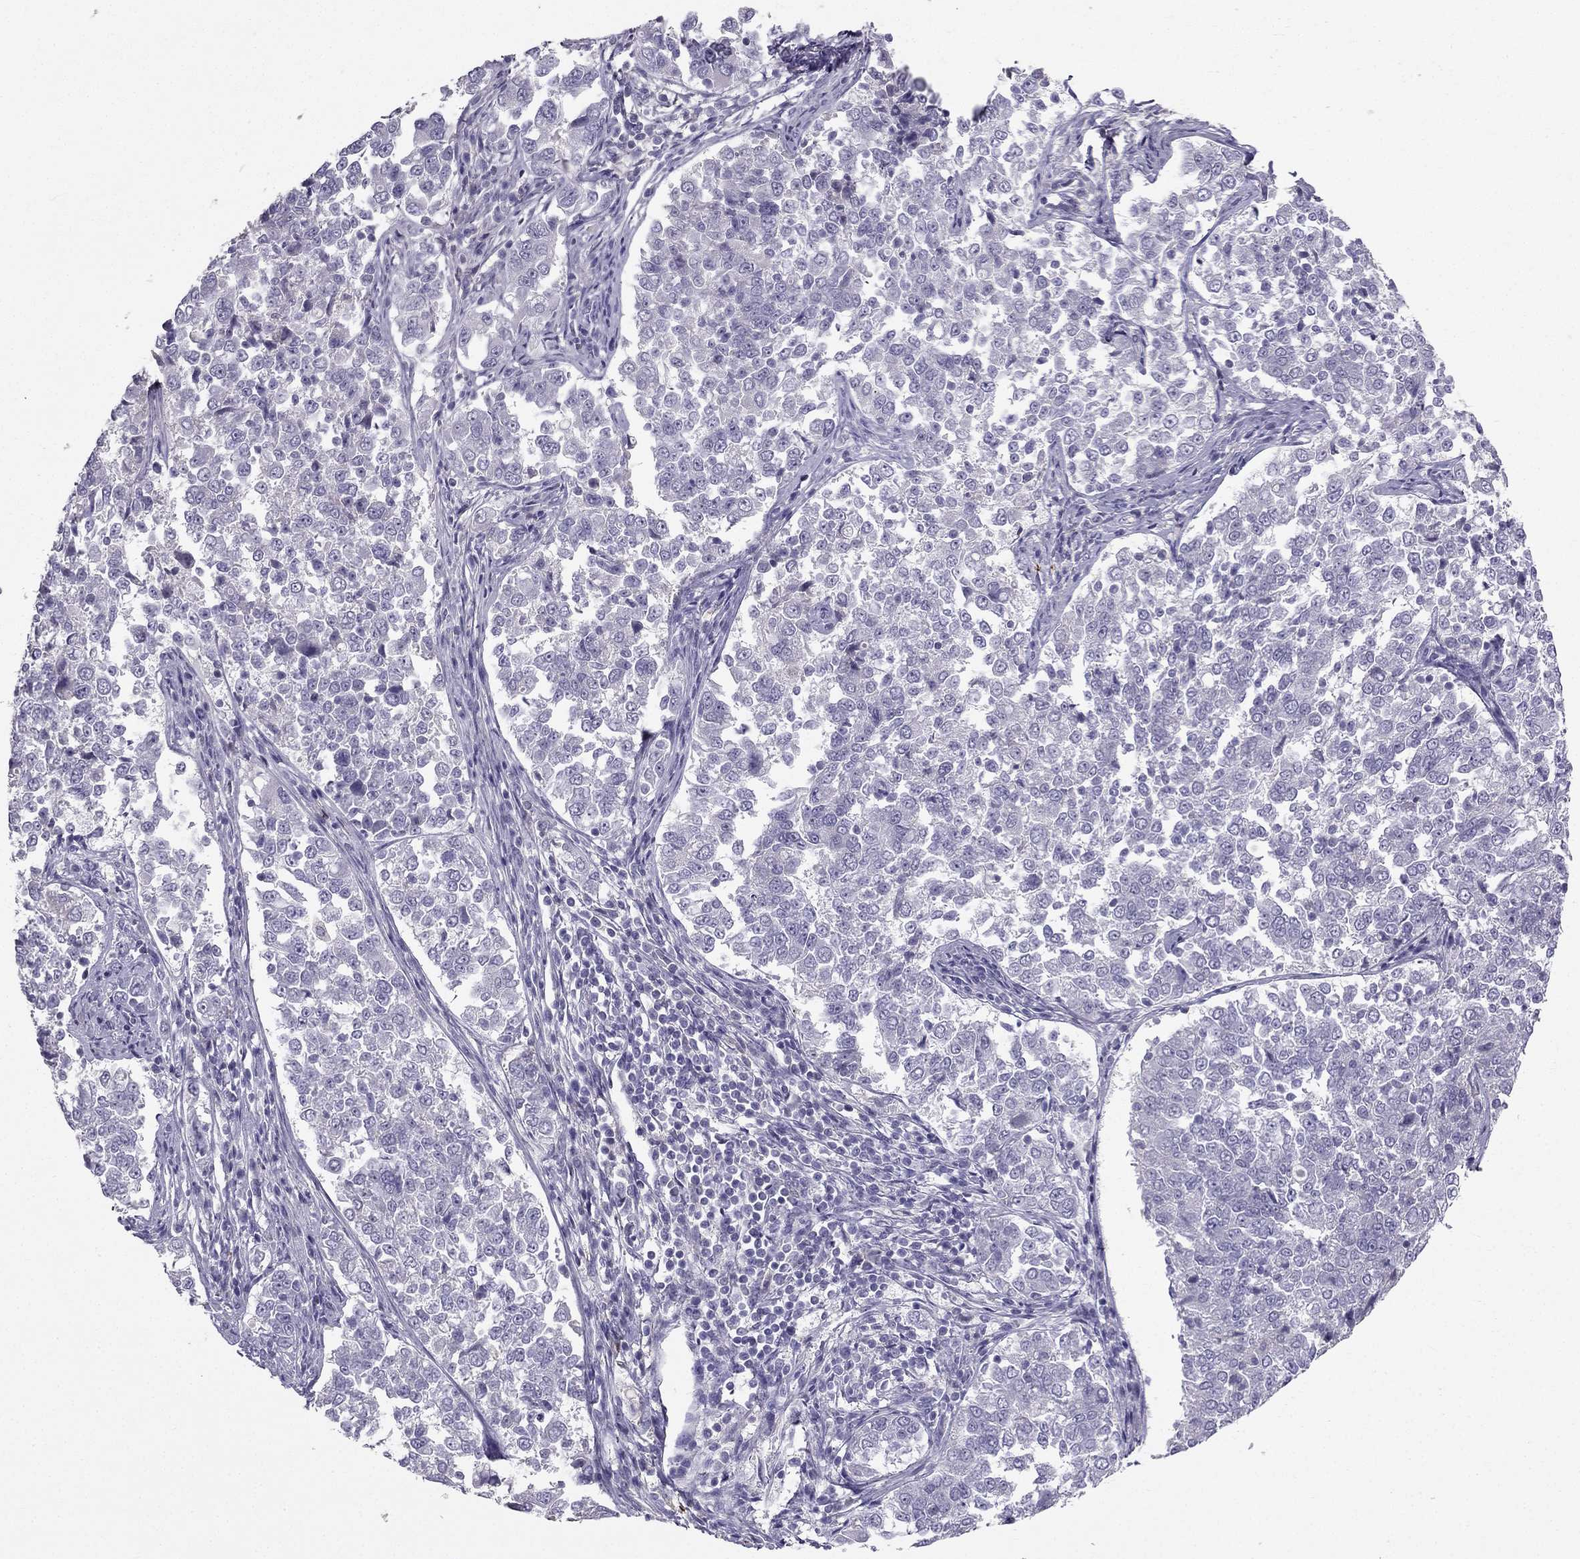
{"staining": {"intensity": "negative", "quantity": "none", "location": "none"}, "tissue": "endometrial cancer", "cell_type": "Tumor cells", "image_type": "cancer", "snomed": [{"axis": "morphology", "description": "Adenocarcinoma, NOS"}, {"axis": "topography", "description": "Endometrium"}], "caption": "Tumor cells are negative for brown protein staining in endometrial cancer (adenocarcinoma). (DAB (3,3'-diaminobenzidine) immunohistochemistry with hematoxylin counter stain).", "gene": "LMTK3", "patient": {"sex": "female", "age": 43}}